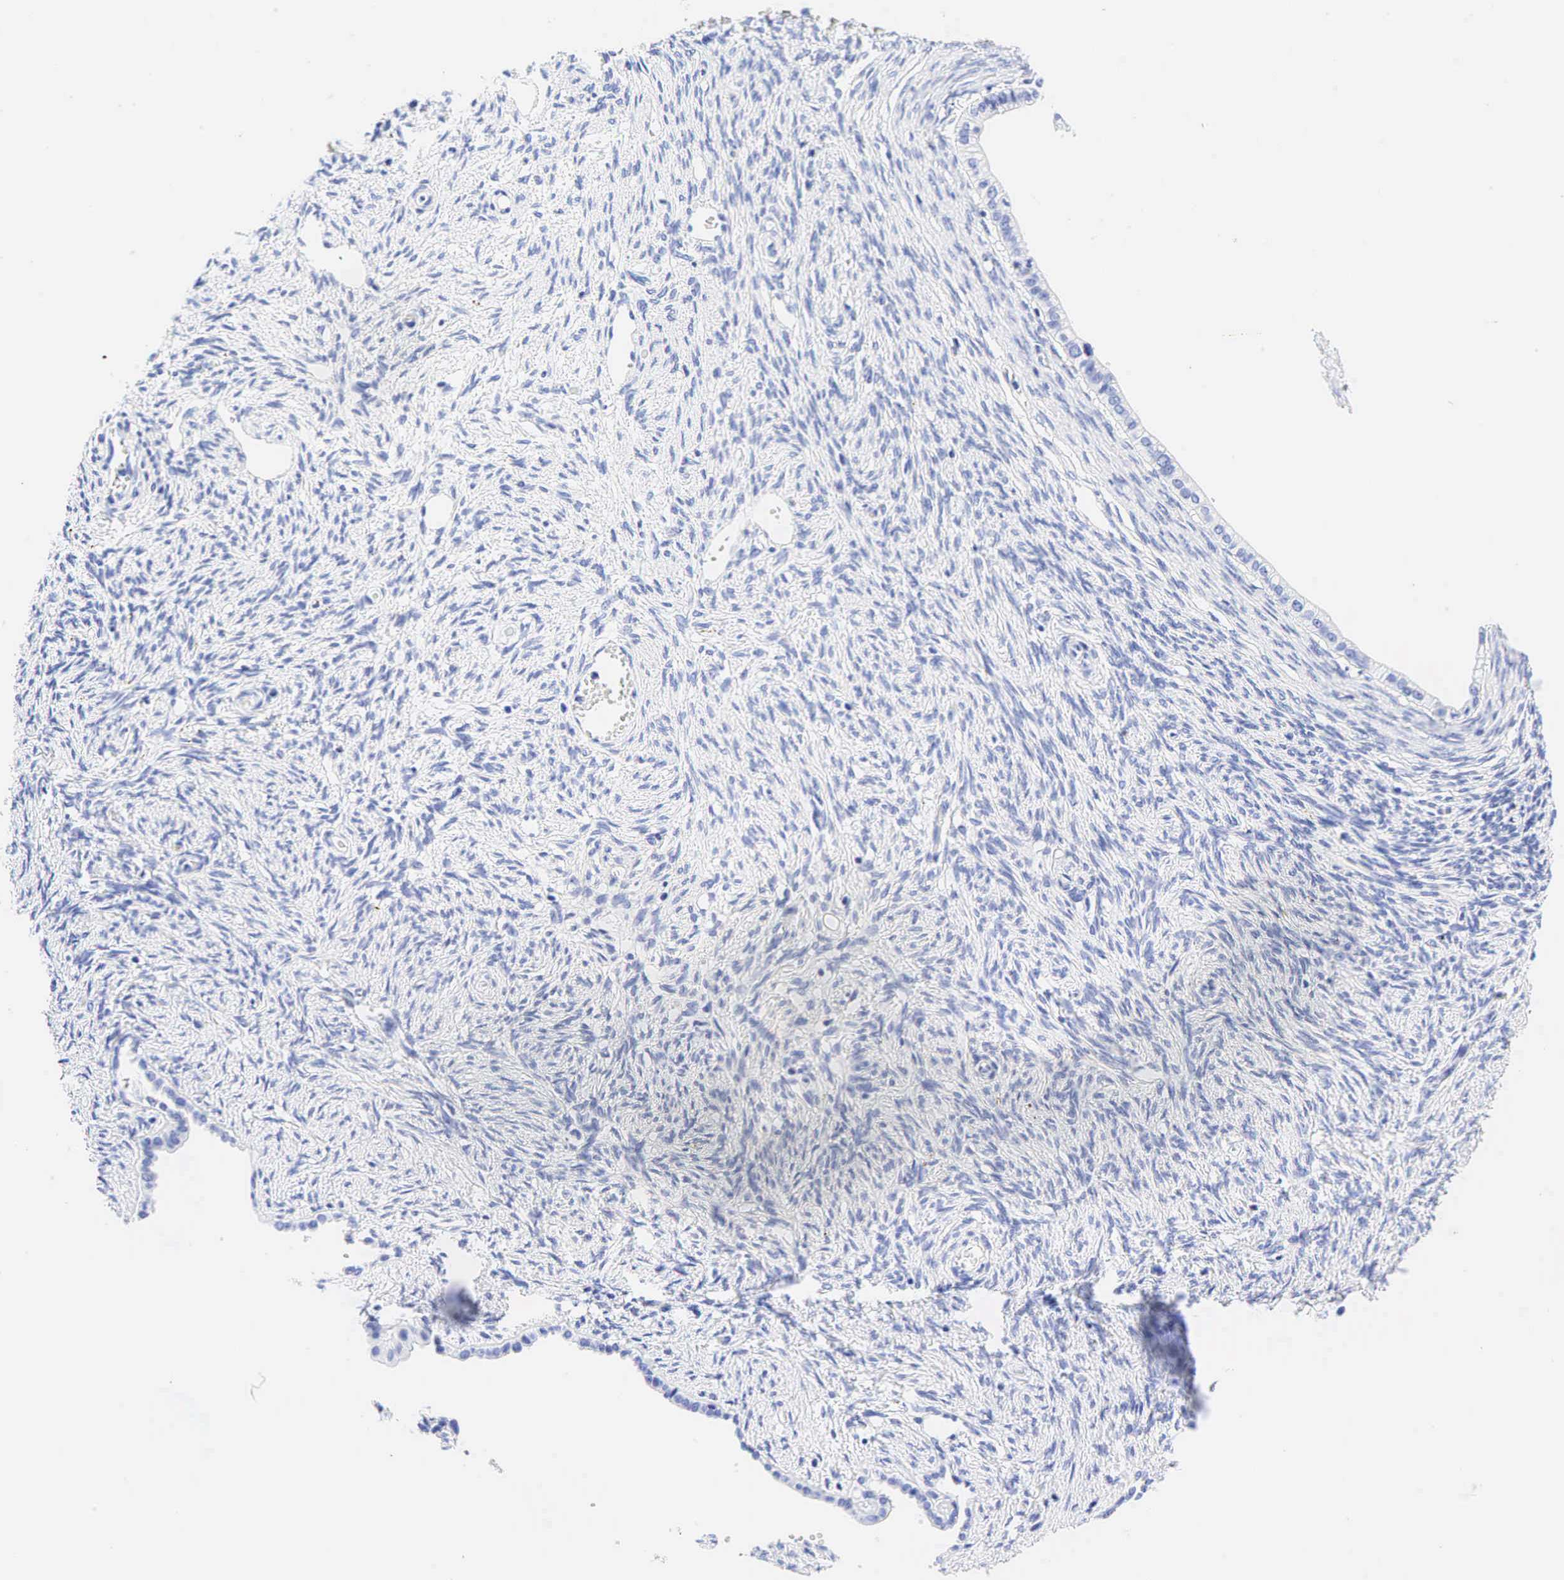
{"staining": {"intensity": "negative", "quantity": "none", "location": "none"}, "tissue": "ovarian cancer", "cell_type": "Tumor cells", "image_type": "cancer", "snomed": [{"axis": "morphology", "description": "Cystadenocarcinoma, mucinous, NOS"}, {"axis": "topography", "description": "Ovary"}], "caption": "A high-resolution image shows IHC staining of ovarian cancer (mucinous cystadenocarcinoma), which shows no significant expression in tumor cells.", "gene": "CHGA", "patient": {"sex": "female", "age": 57}}